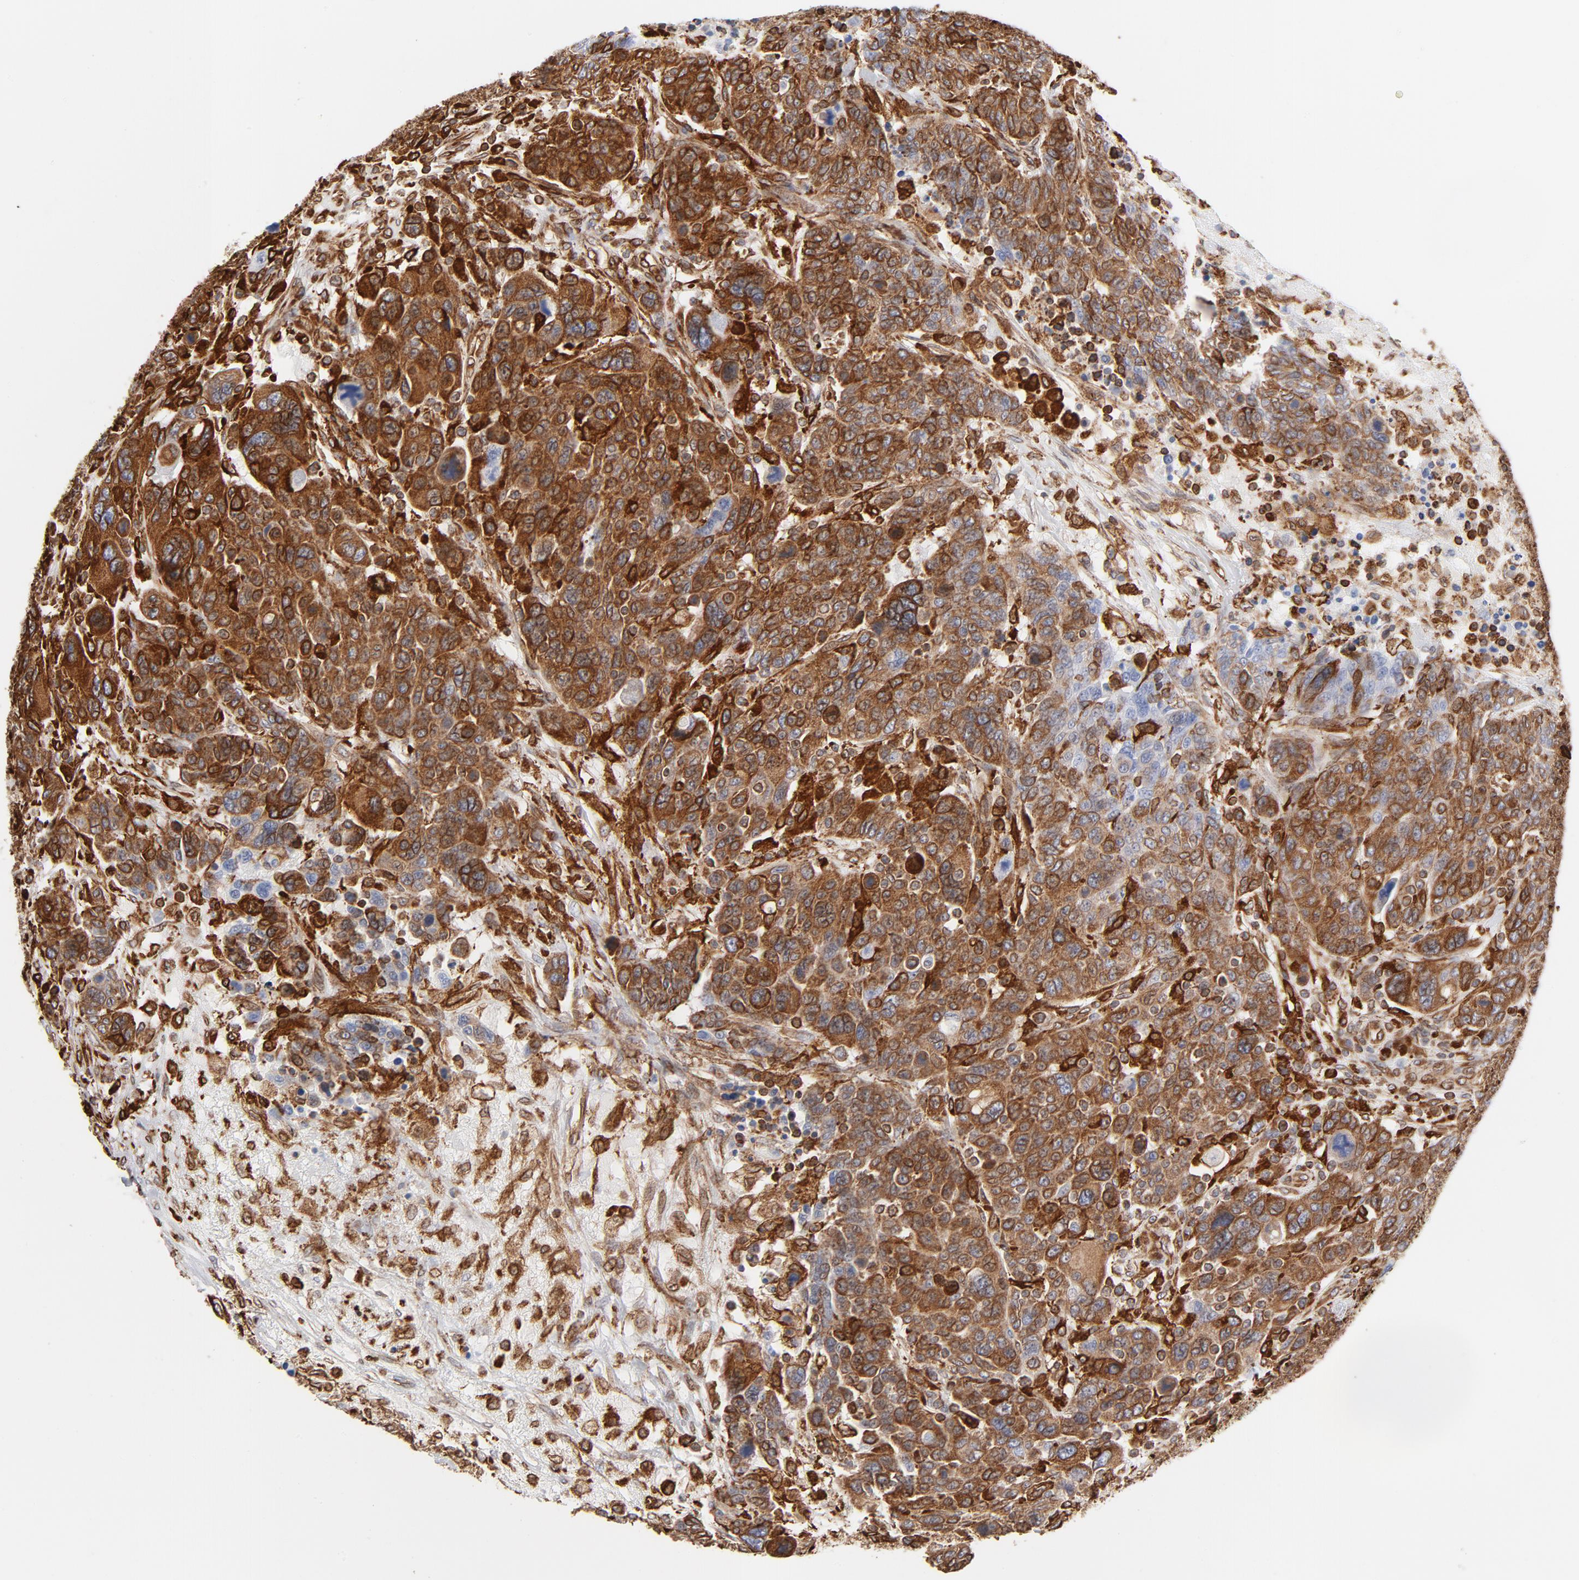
{"staining": {"intensity": "strong", "quantity": ">75%", "location": "cytoplasmic/membranous"}, "tissue": "breast cancer", "cell_type": "Tumor cells", "image_type": "cancer", "snomed": [{"axis": "morphology", "description": "Duct carcinoma"}, {"axis": "topography", "description": "Breast"}], "caption": "Breast infiltrating ductal carcinoma stained for a protein (brown) displays strong cytoplasmic/membranous positive positivity in about >75% of tumor cells.", "gene": "CANX", "patient": {"sex": "female", "age": 37}}